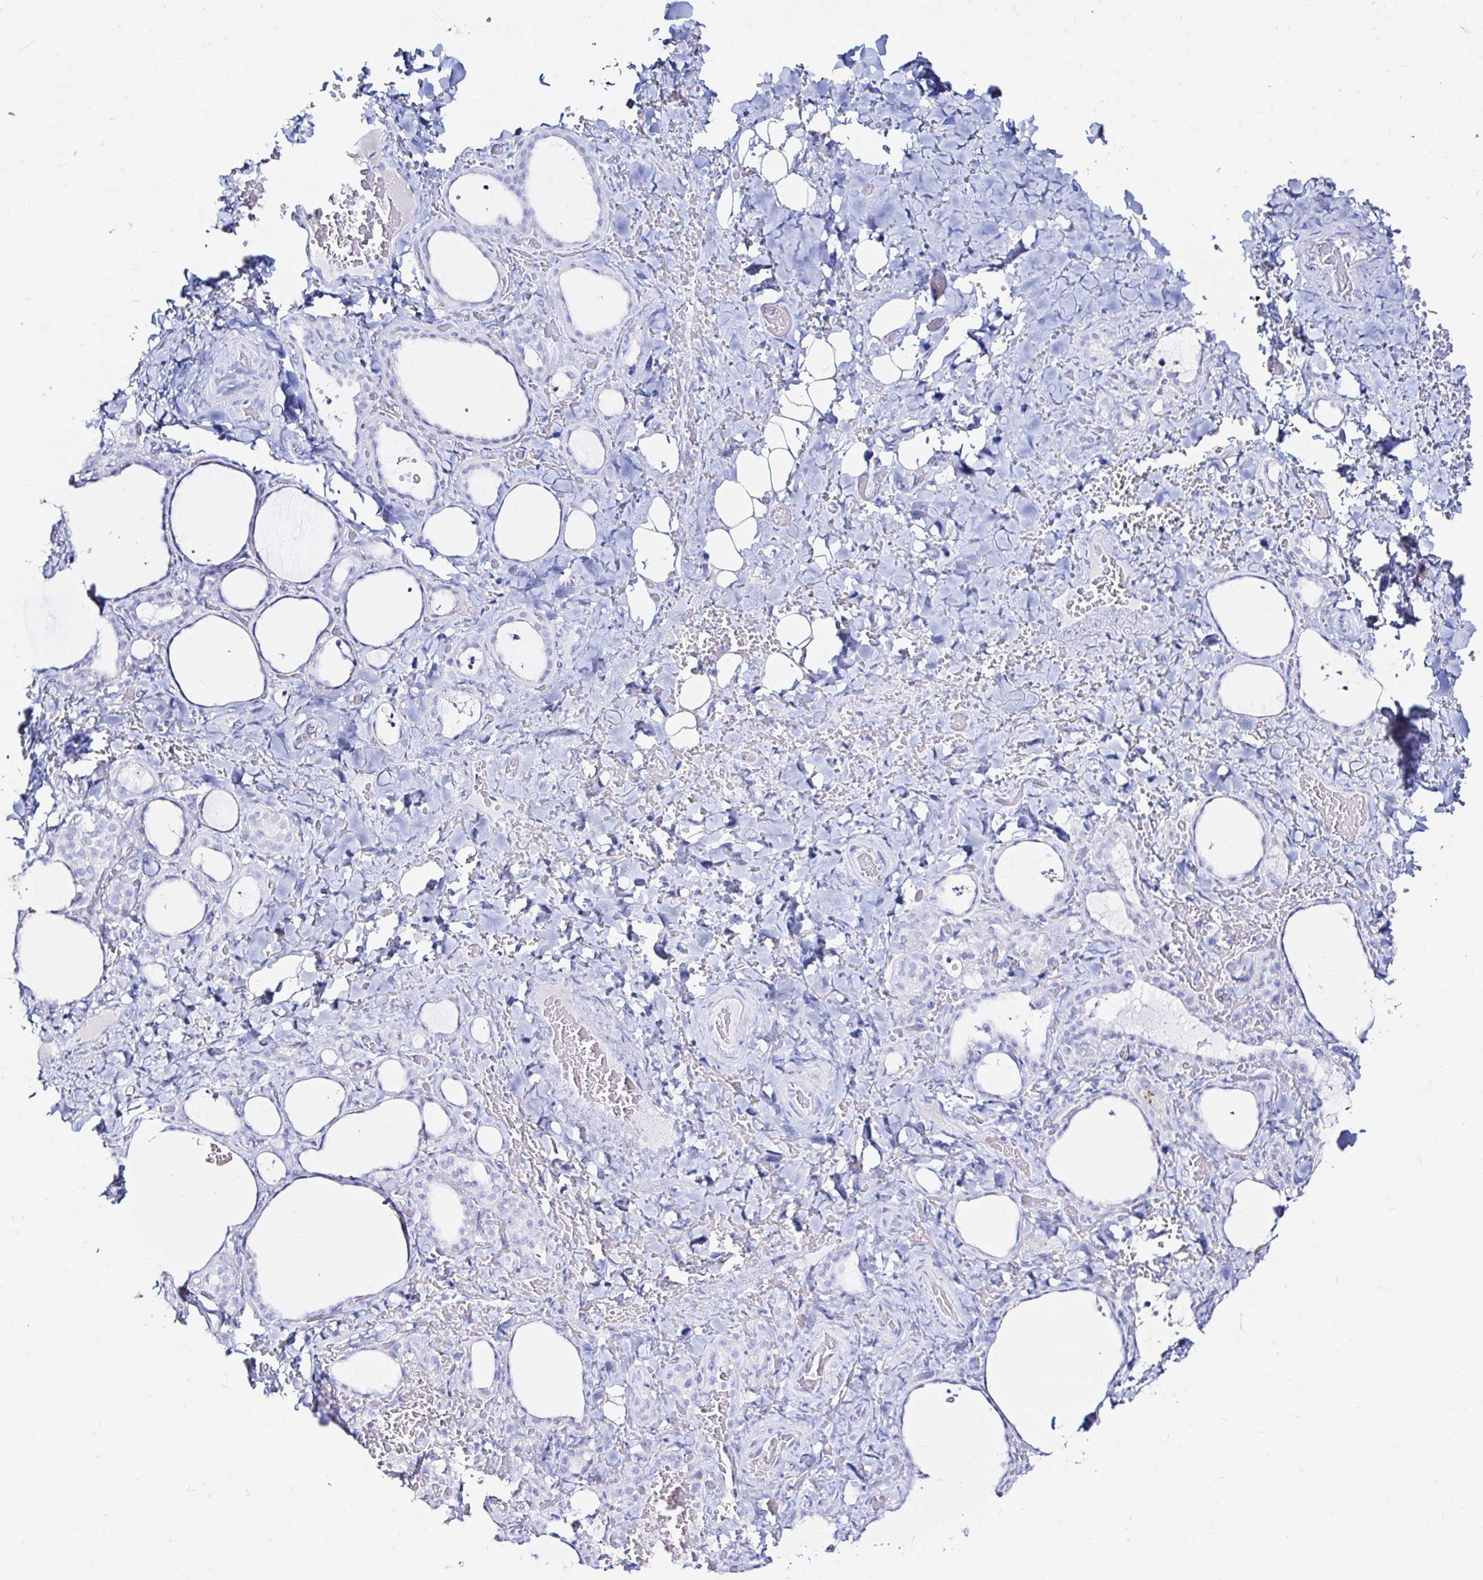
{"staining": {"intensity": "negative", "quantity": "none", "location": "none"}, "tissue": "thyroid gland", "cell_type": "Glandular cells", "image_type": "normal", "snomed": [{"axis": "morphology", "description": "Normal tissue, NOS"}, {"axis": "topography", "description": "Thyroid gland"}], "caption": "IHC of unremarkable human thyroid gland exhibits no staining in glandular cells.", "gene": "ZNF432", "patient": {"sex": "female", "age": 22}}